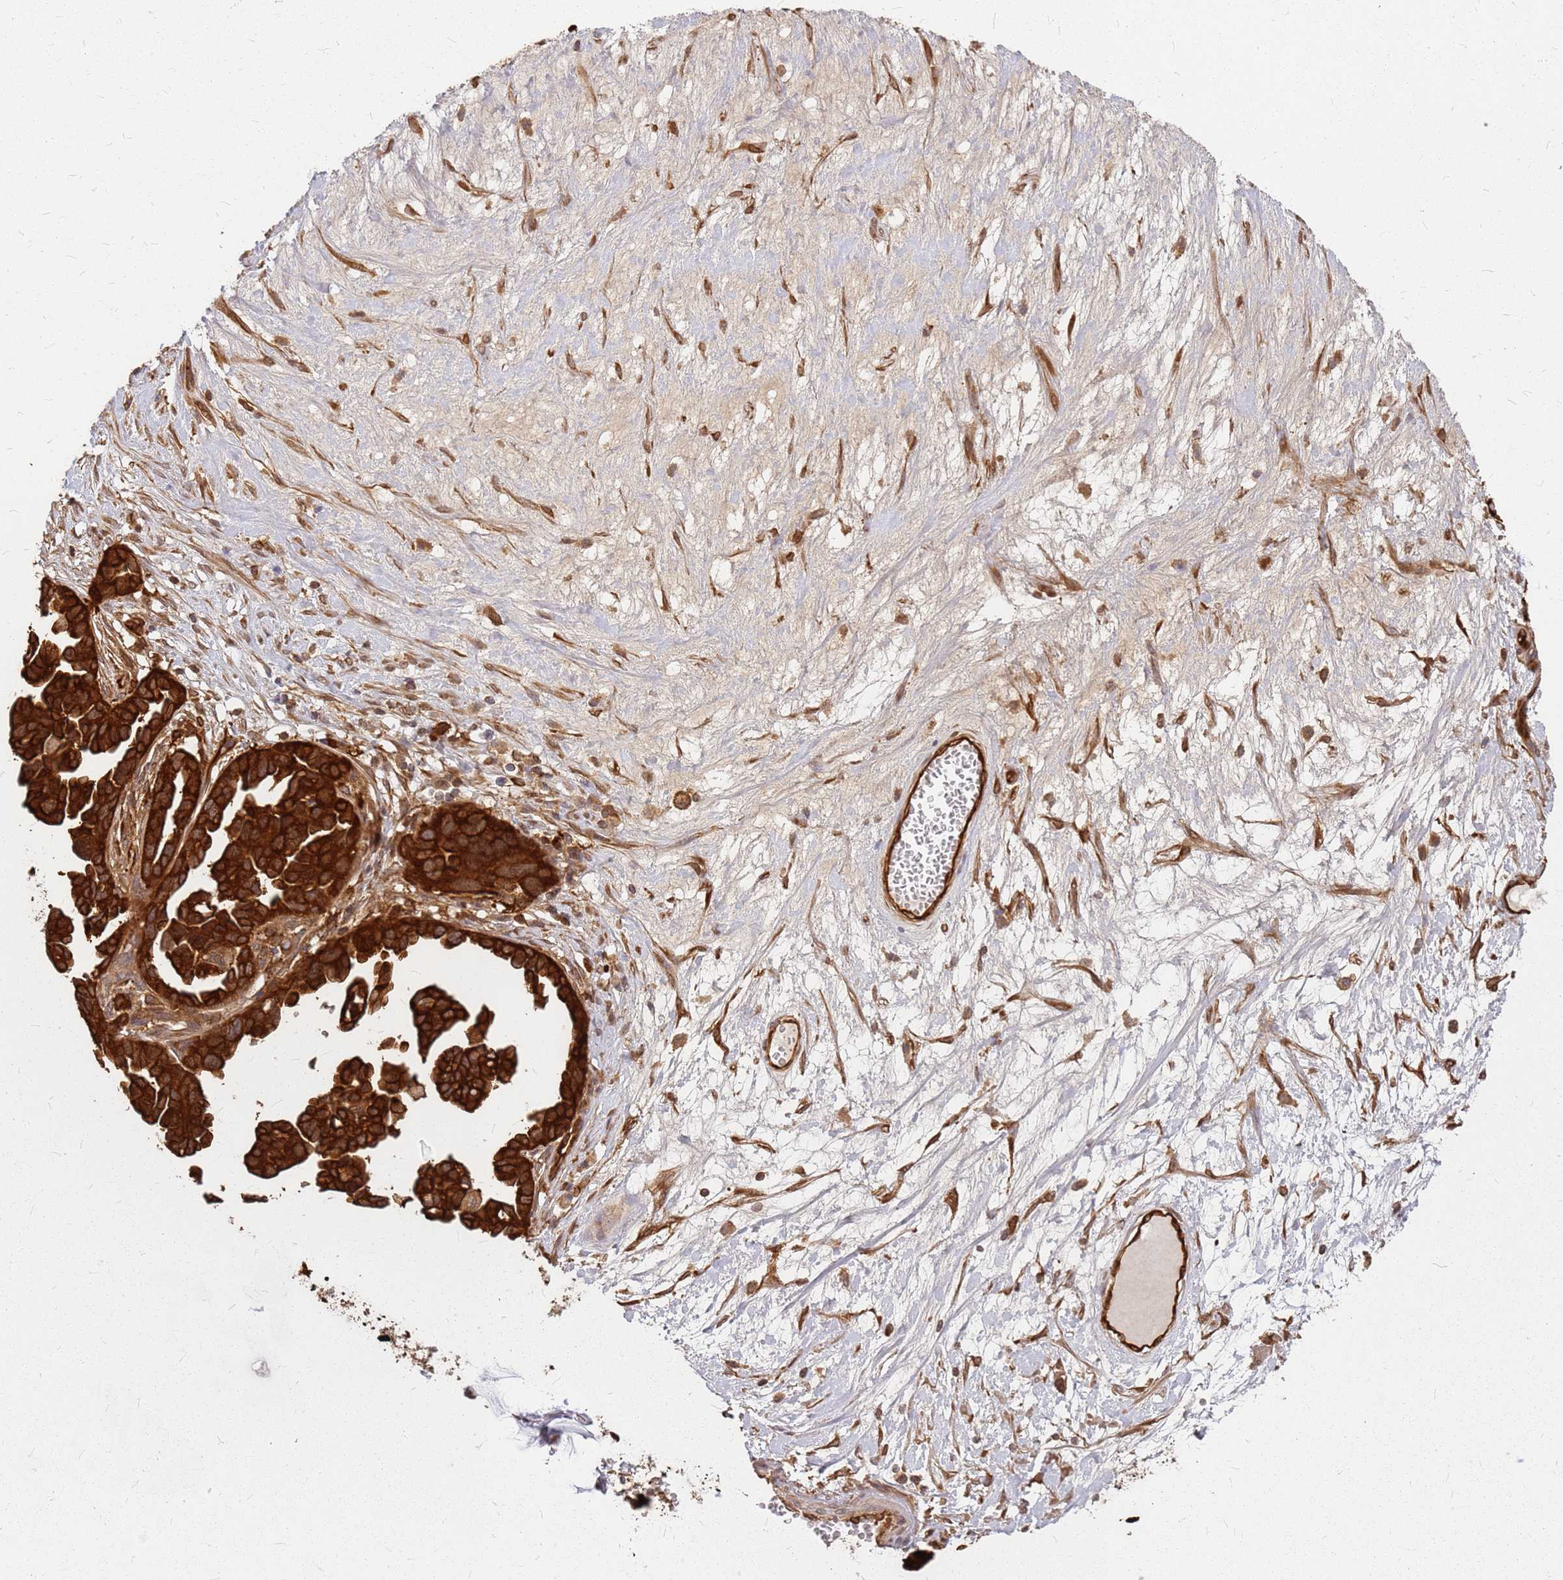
{"staining": {"intensity": "strong", "quantity": ">75%", "location": "cytoplasmic/membranous"}, "tissue": "ovarian cancer", "cell_type": "Tumor cells", "image_type": "cancer", "snomed": [{"axis": "morphology", "description": "Cystadenocarcinoma, serous, NOS"}, {"axis": "topography", "description": "Ovary"}], "caption": "Protein positivity by IHC shows strong cytoplasmic/membranous positivity in about >75% of tumor cells in ovarian cancer (serous cystadenocarcinoma).", "gene": "HDX", "patient": {"sex": "female", "age": 54}}